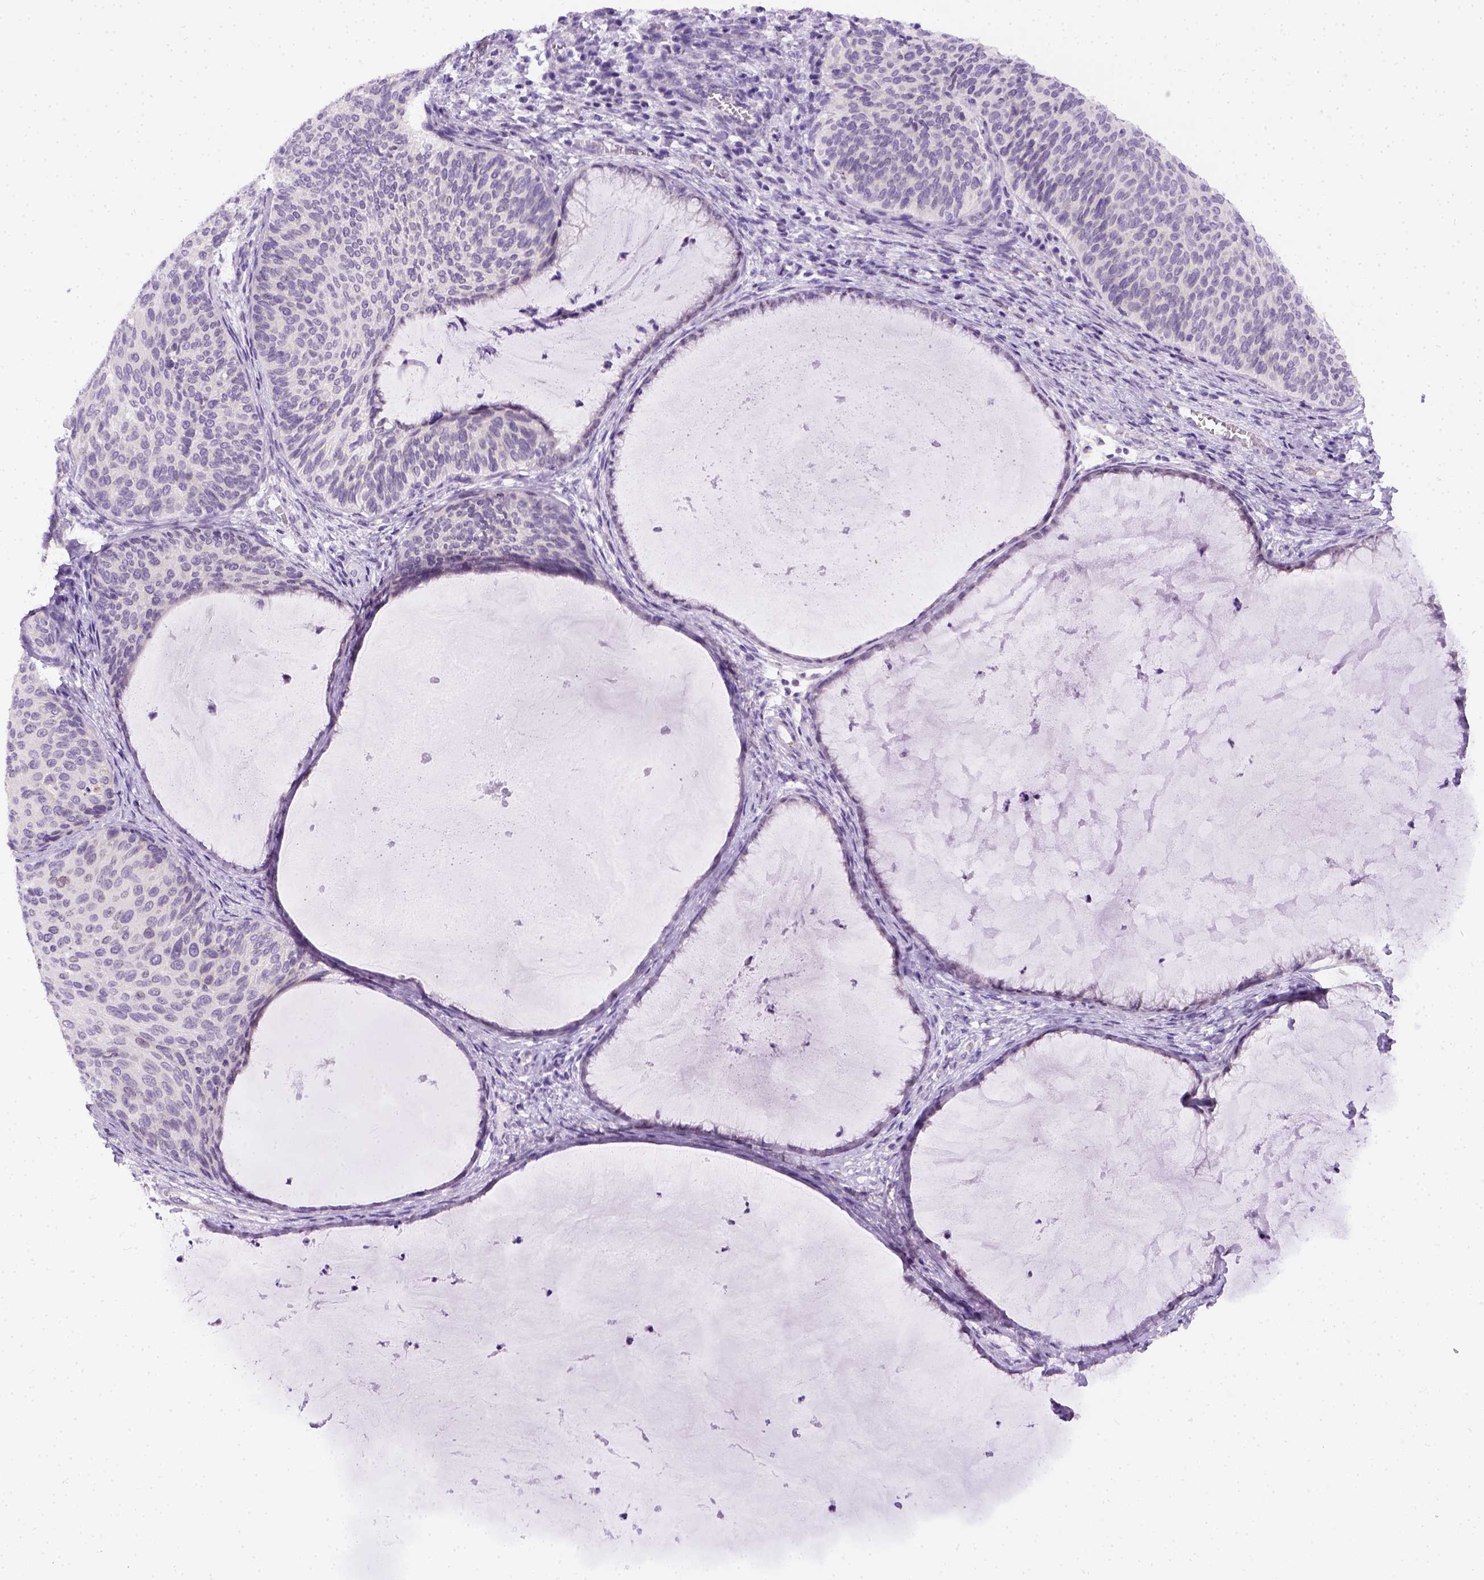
{"staining": {"intensity": "negative", "quantity": "none", "location": "none"}, "tissue": "cervical cancer", "cell_type": "Tumor cells", "image_type": "cancer", "snomed": [{"axis": "morphology", "description": "Squamous cell carcinoma, NOS"}, {"axis": "topography", "description": "Cervix"}], "caption": "Image shows no protein positivity in tumor cells of squamous cell carcinoma (cervical) tissue.", "gene": "FAM184B", "patient": {"sex": "female", "age": 36}}